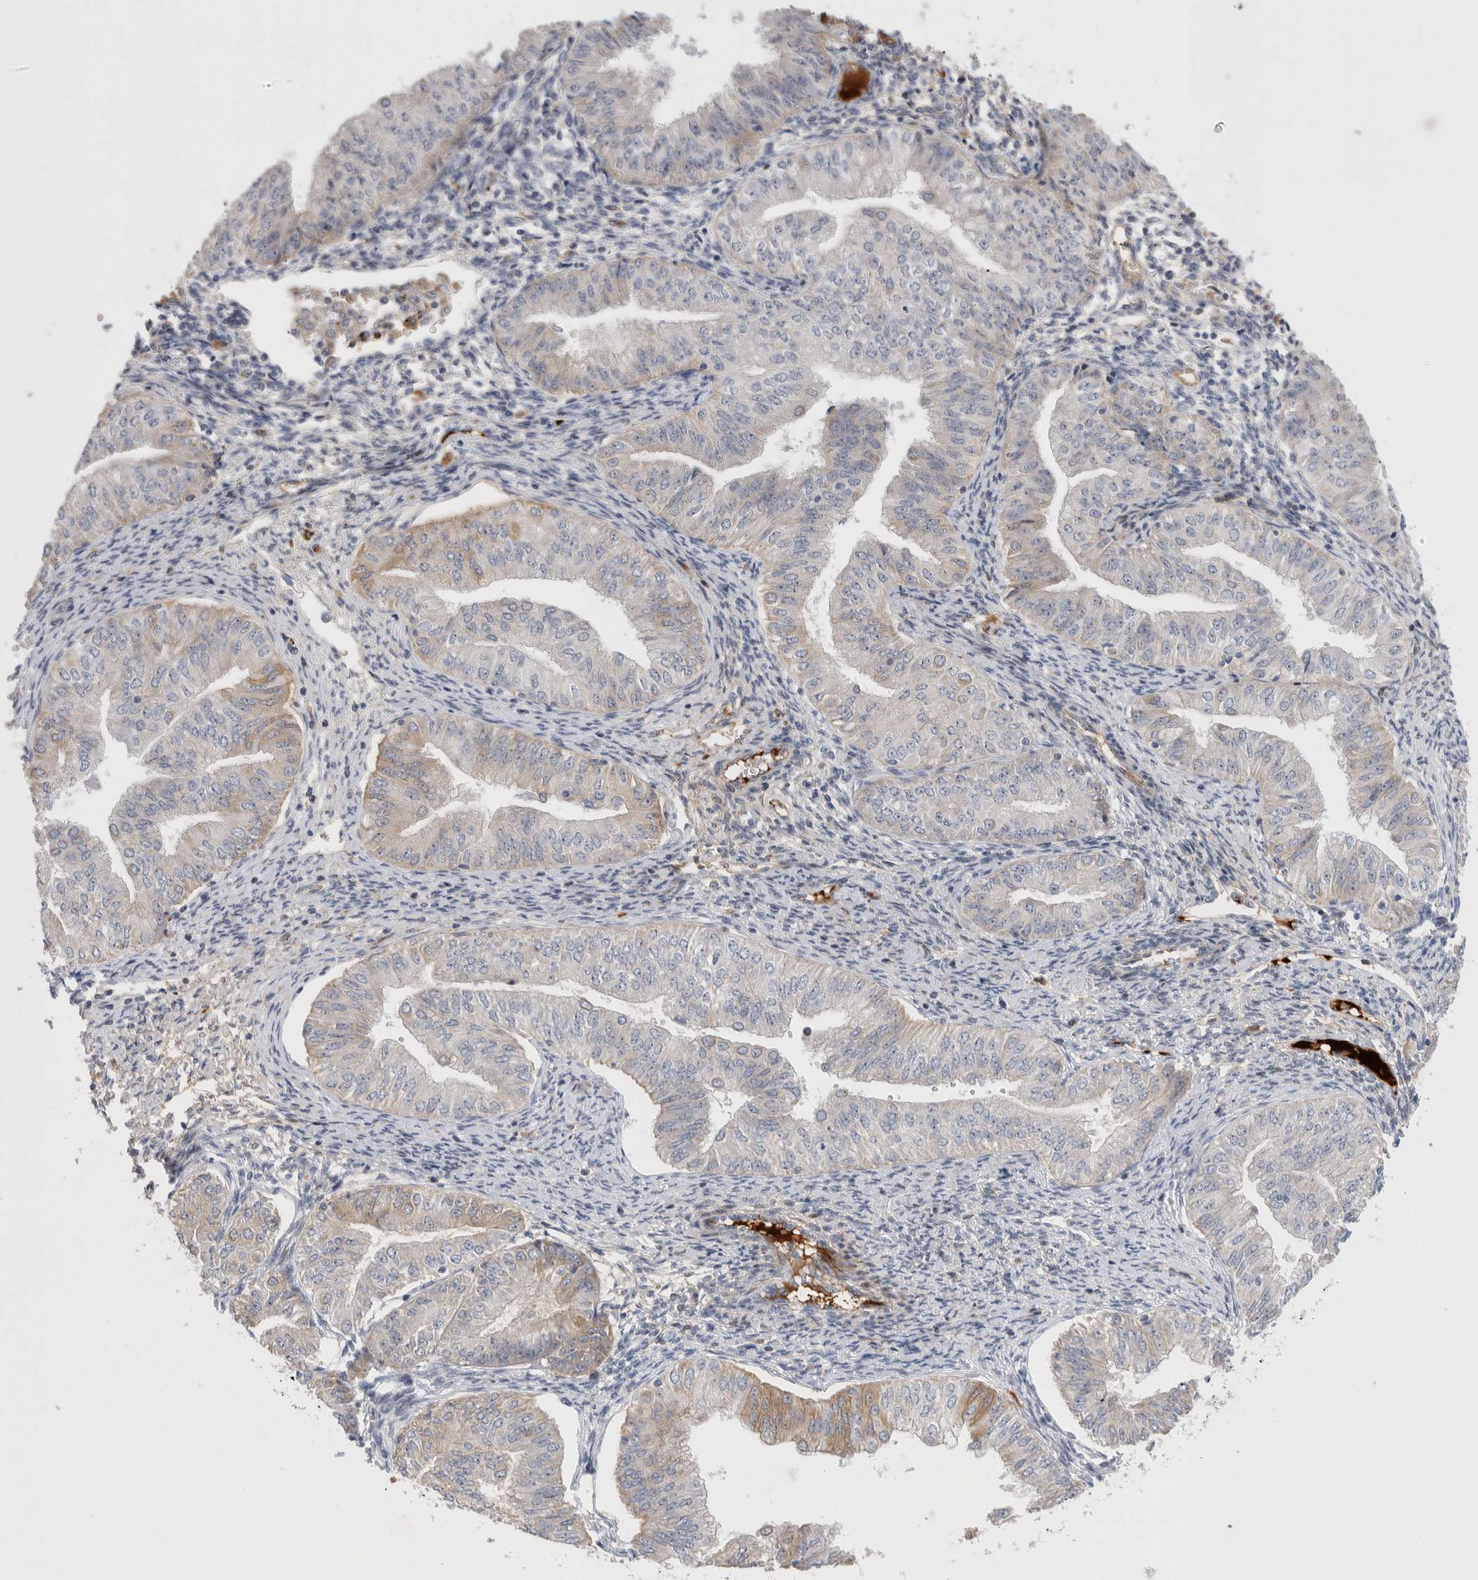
{"staining": {"intensity": "weak", "quantity": "<25%", "location": "cytoplasmic/membranous"}, "tissue": "endometrial cancer", "cell_type": "Tumor cells", "image_type": "cancer", "snomed": [{"axis": "morphology", "description": "Normal tissue, NOS"}, {"axis": "morphology", "description": "Adenocarcinoma, NOS"}, {"axis": "topography", "description": "Endometrium"}], "caption": "This is a image of immunohistochemistry staining of adenocarcinoma (endometrial), which shows no expression in tumor cells. (IHC, brightfield microscopy, high magnification).", "gene": "ECHDC2", "patient": {"sex": "female", "age": 53}}